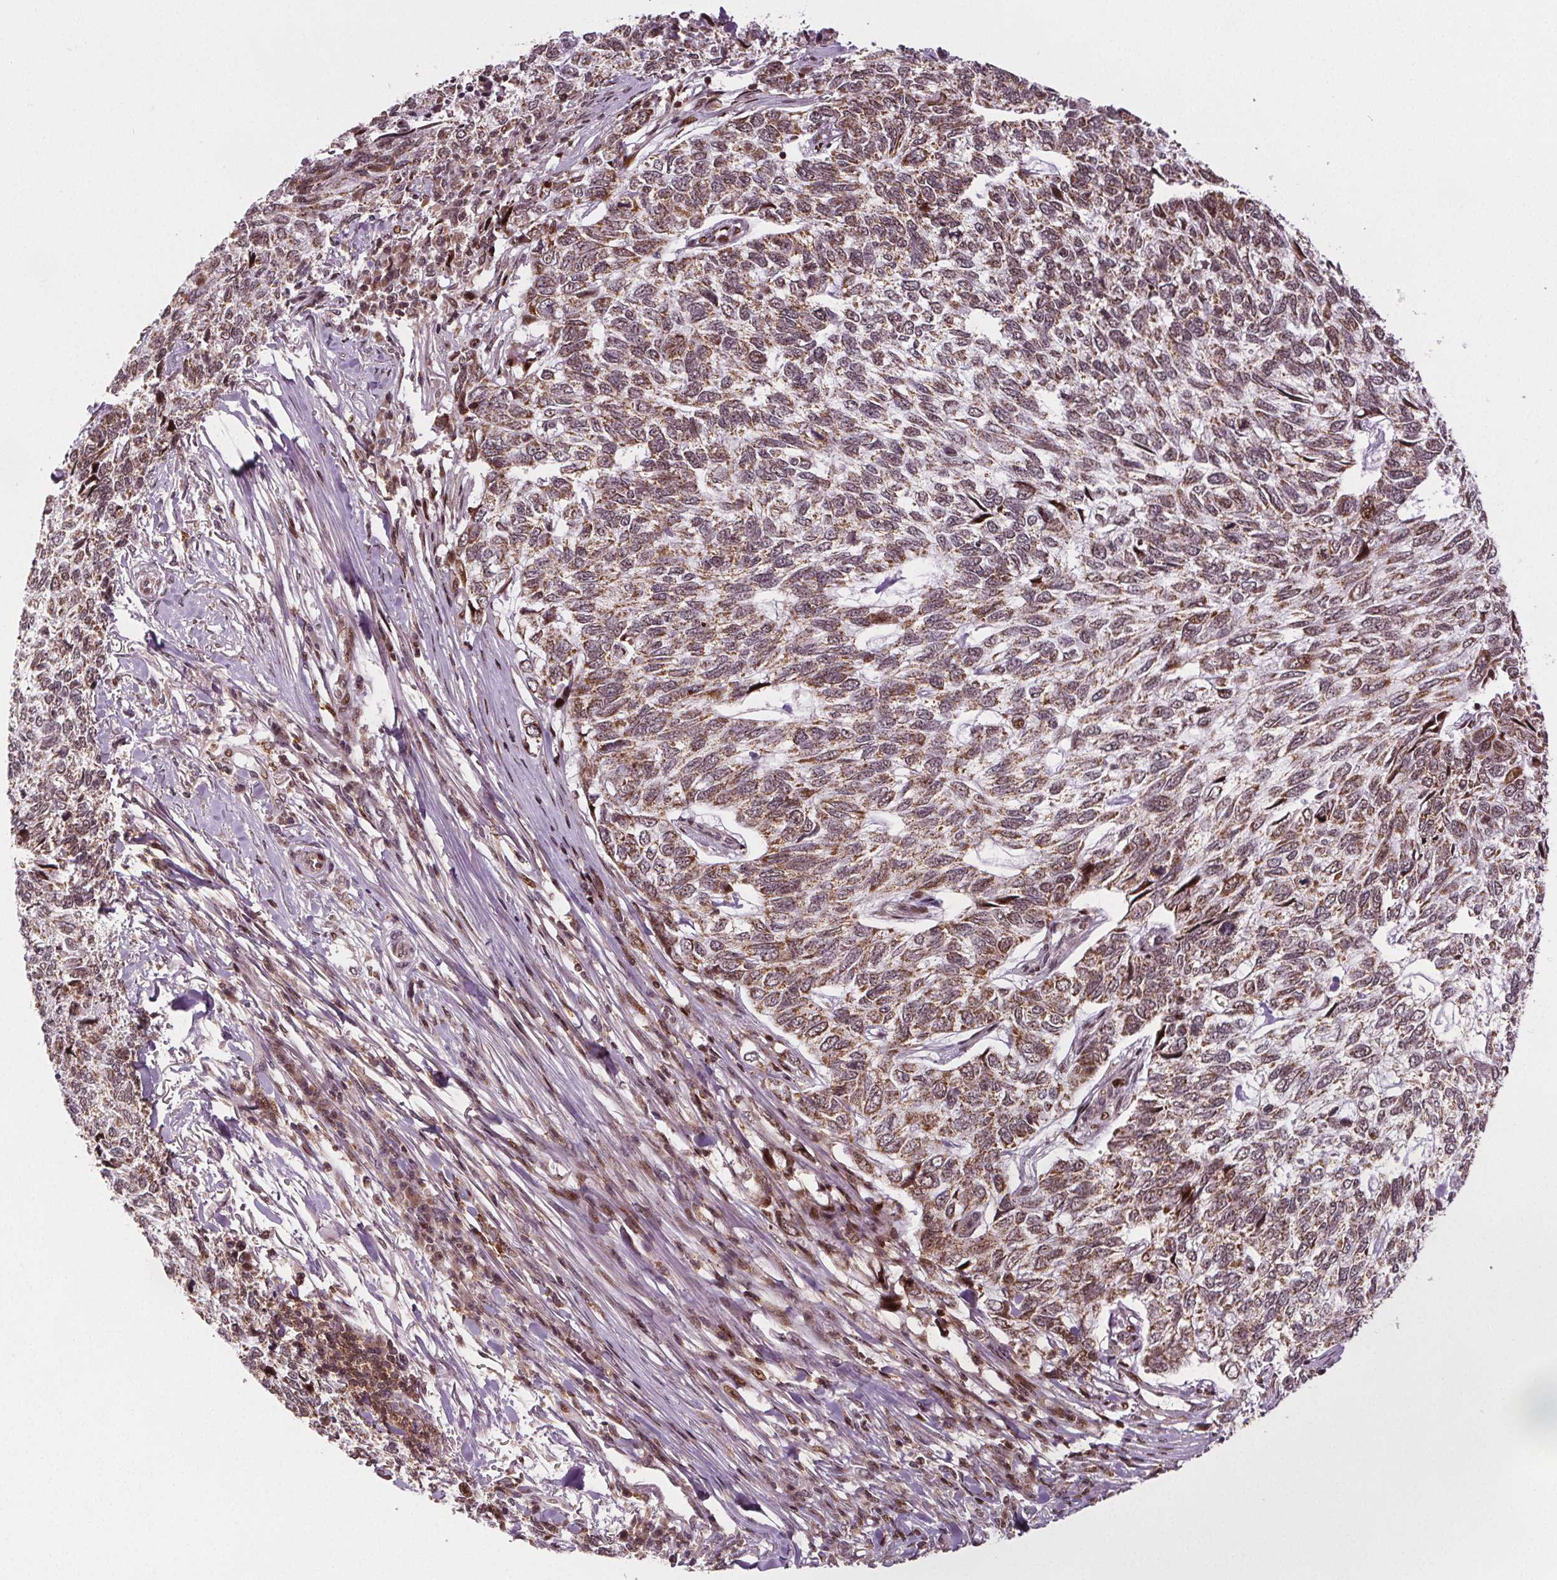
{"staining": {"intensity": "moderate", "quantity": "25%-75%", "location": "cytoplasmic/membranous"}, "tissue": "skin cancer", "cell_type": "Tumor cells", "image_type": "cancer", "snomed": [{"axis": "morphology", "description": "Basal cell carcinoma"}, {"axis": "topography", "description": "Skin"}], "caption": "IHC of human skin basal cell carcinoma displays medium levels of moderate cytoplasmic/membranous staining in approximately 25%-75% of tumor cells. IHC stains the protein in brown and the nuclei are stained blue.", "gene": "SNRNP35", "patient": {"sex": "female", "age": 65}}